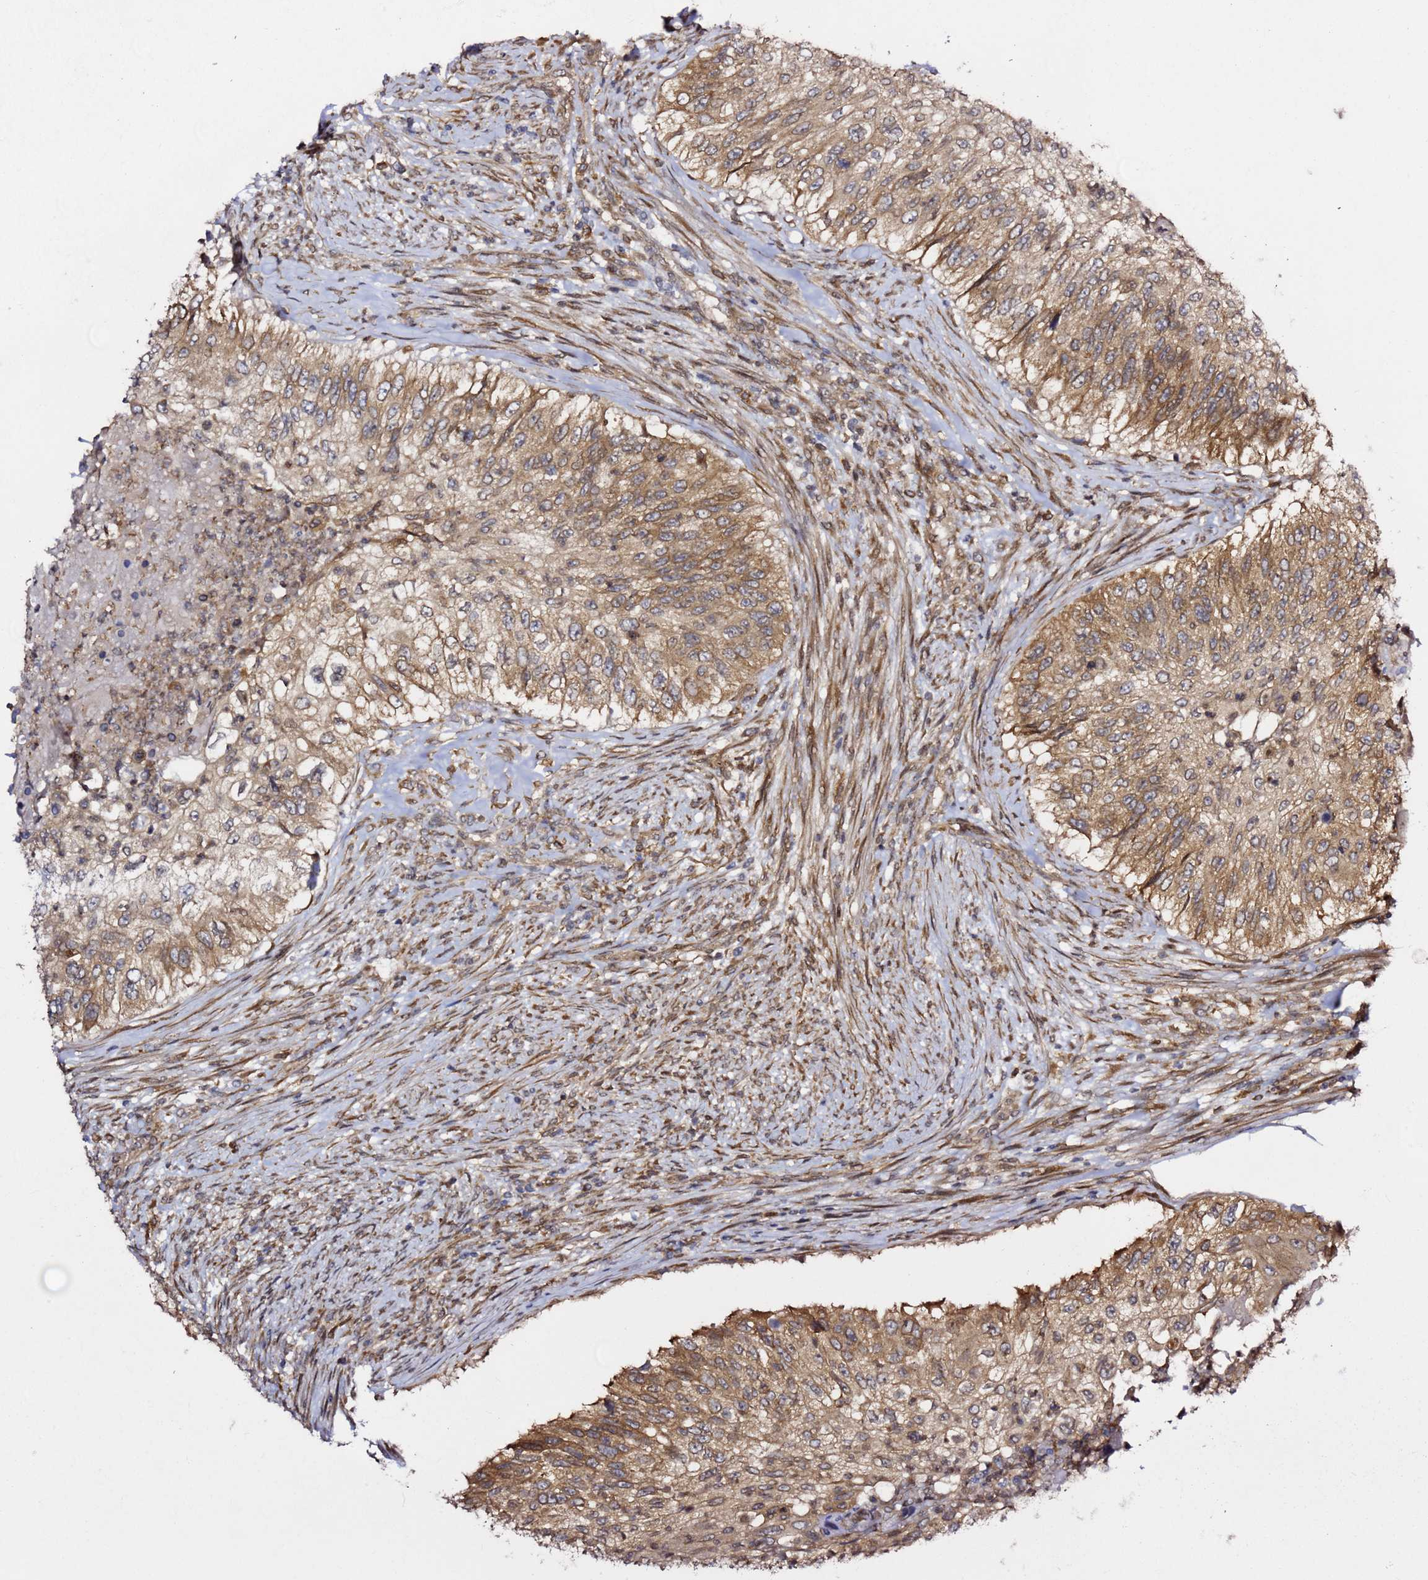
{"staining": {"intensity": "moderate", "quantity": ">75%", "location": "cytoplasmic/membranous"}, "tissue": "urothelial cancer", "cell_type": "Tumor cells", "image_type": "cancer", "snomed": [{"axis": "morphology", "description": "Urothelial carcinoma, High grade"}, {"axis": "topography", "description": "Urinary bladder"}], "caption": "Immunohistochemistry (IHC) (DAB (3,3'-diaminobenzidine)) staining of human high-grade urothelial carcinoma demonstrates moderate cytoplasmic/membranous protein staining in approximately >75% of tumor cells.", "gene": "PRKAB2", "patient": {"sex": "female", "age": 60}}